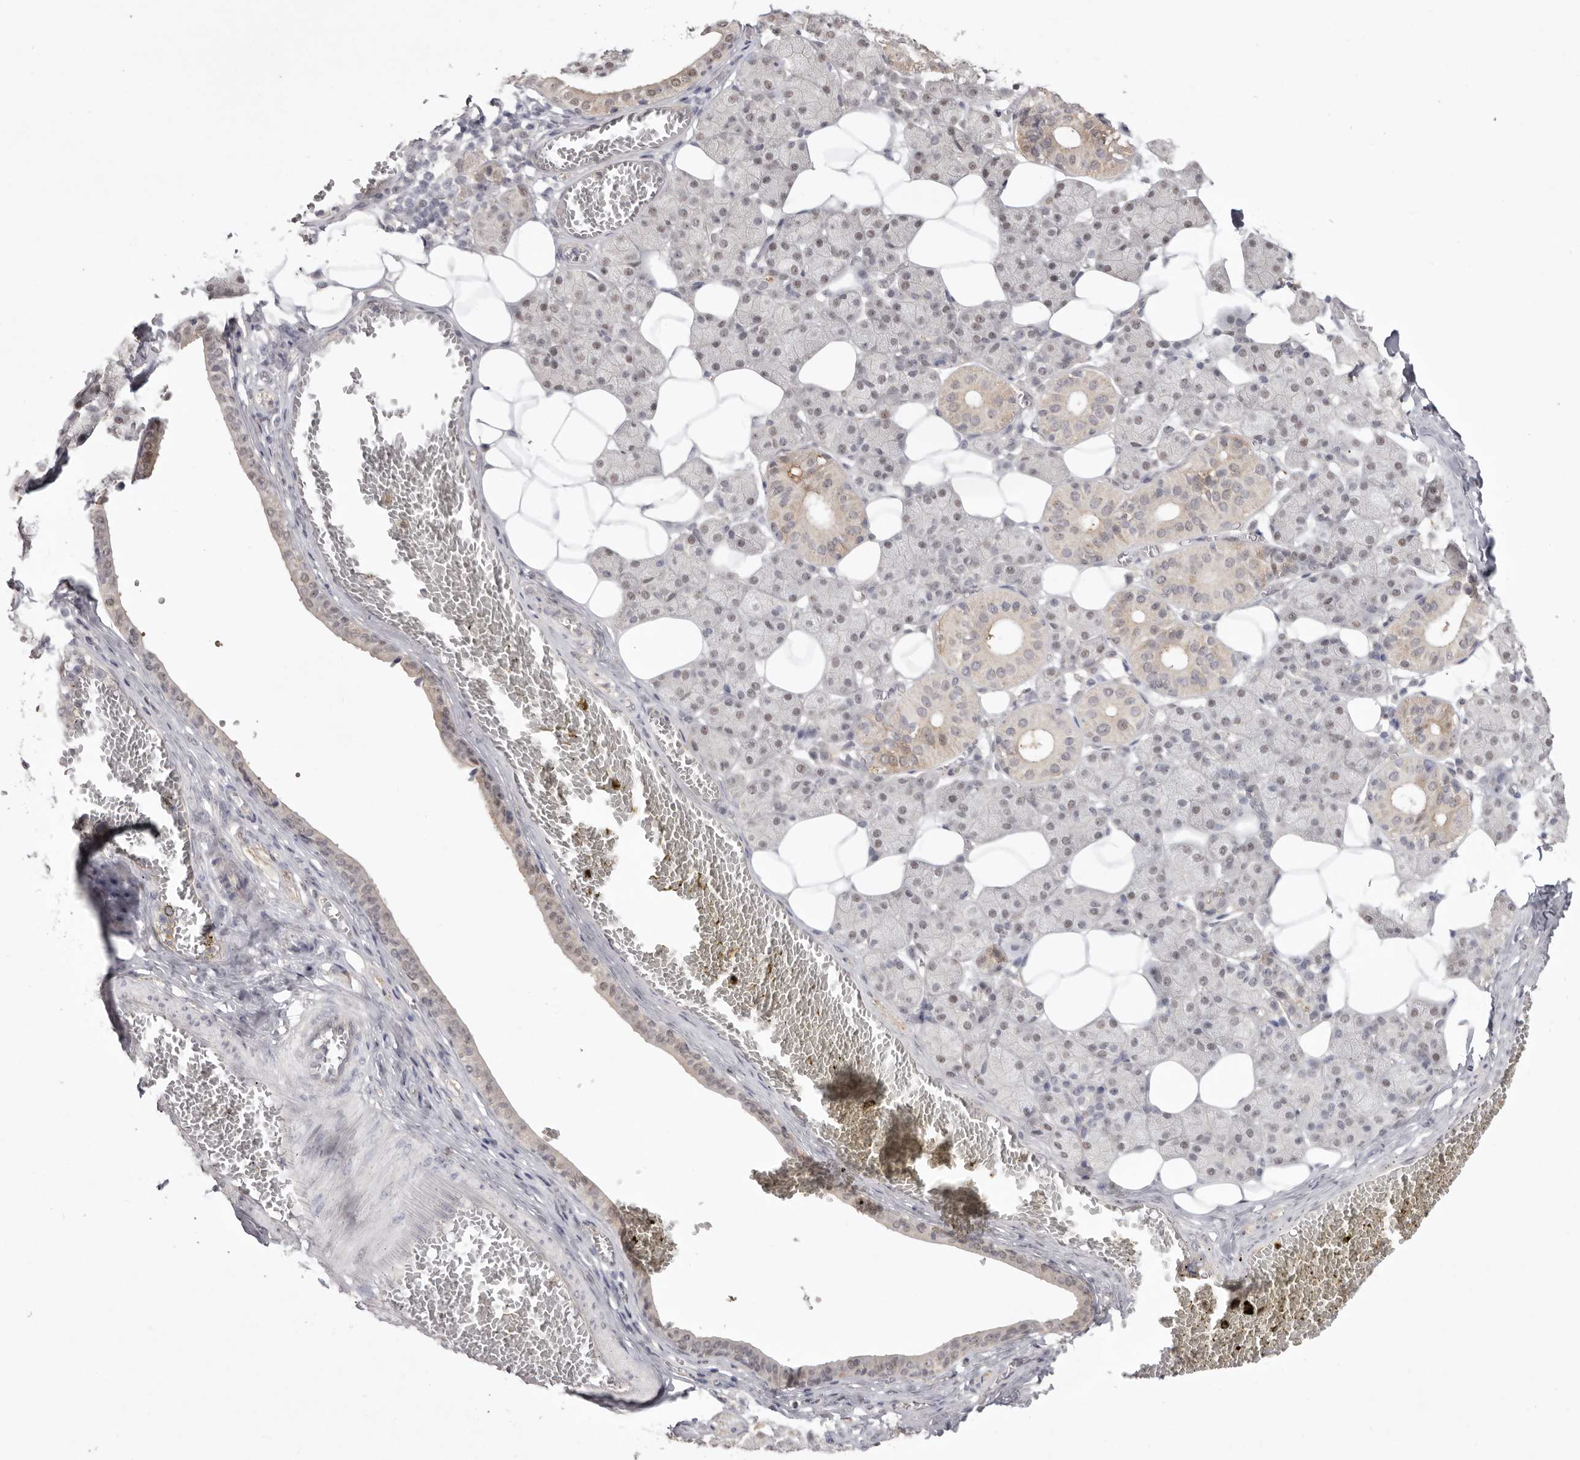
{"staining": {"intensity": "weak", "quantity": "25%-75%", "location": "nuclear"}, "tissue": "salivary gland", "cell_type": "Glandular cells", "image_type": "normal", "snomed": [{"axis": "morphology", "description": "Normal tissue, NOS"}, {"axis": "topography", "description": "Salivary gland"}], "caption": "Weak nuclear expression for a protein is identified in approximately 25%-75% of glandular cells of benign salivary gland using IHC.", "gene": "TADA1", "patient": {"sex": "female", "age": 33}}